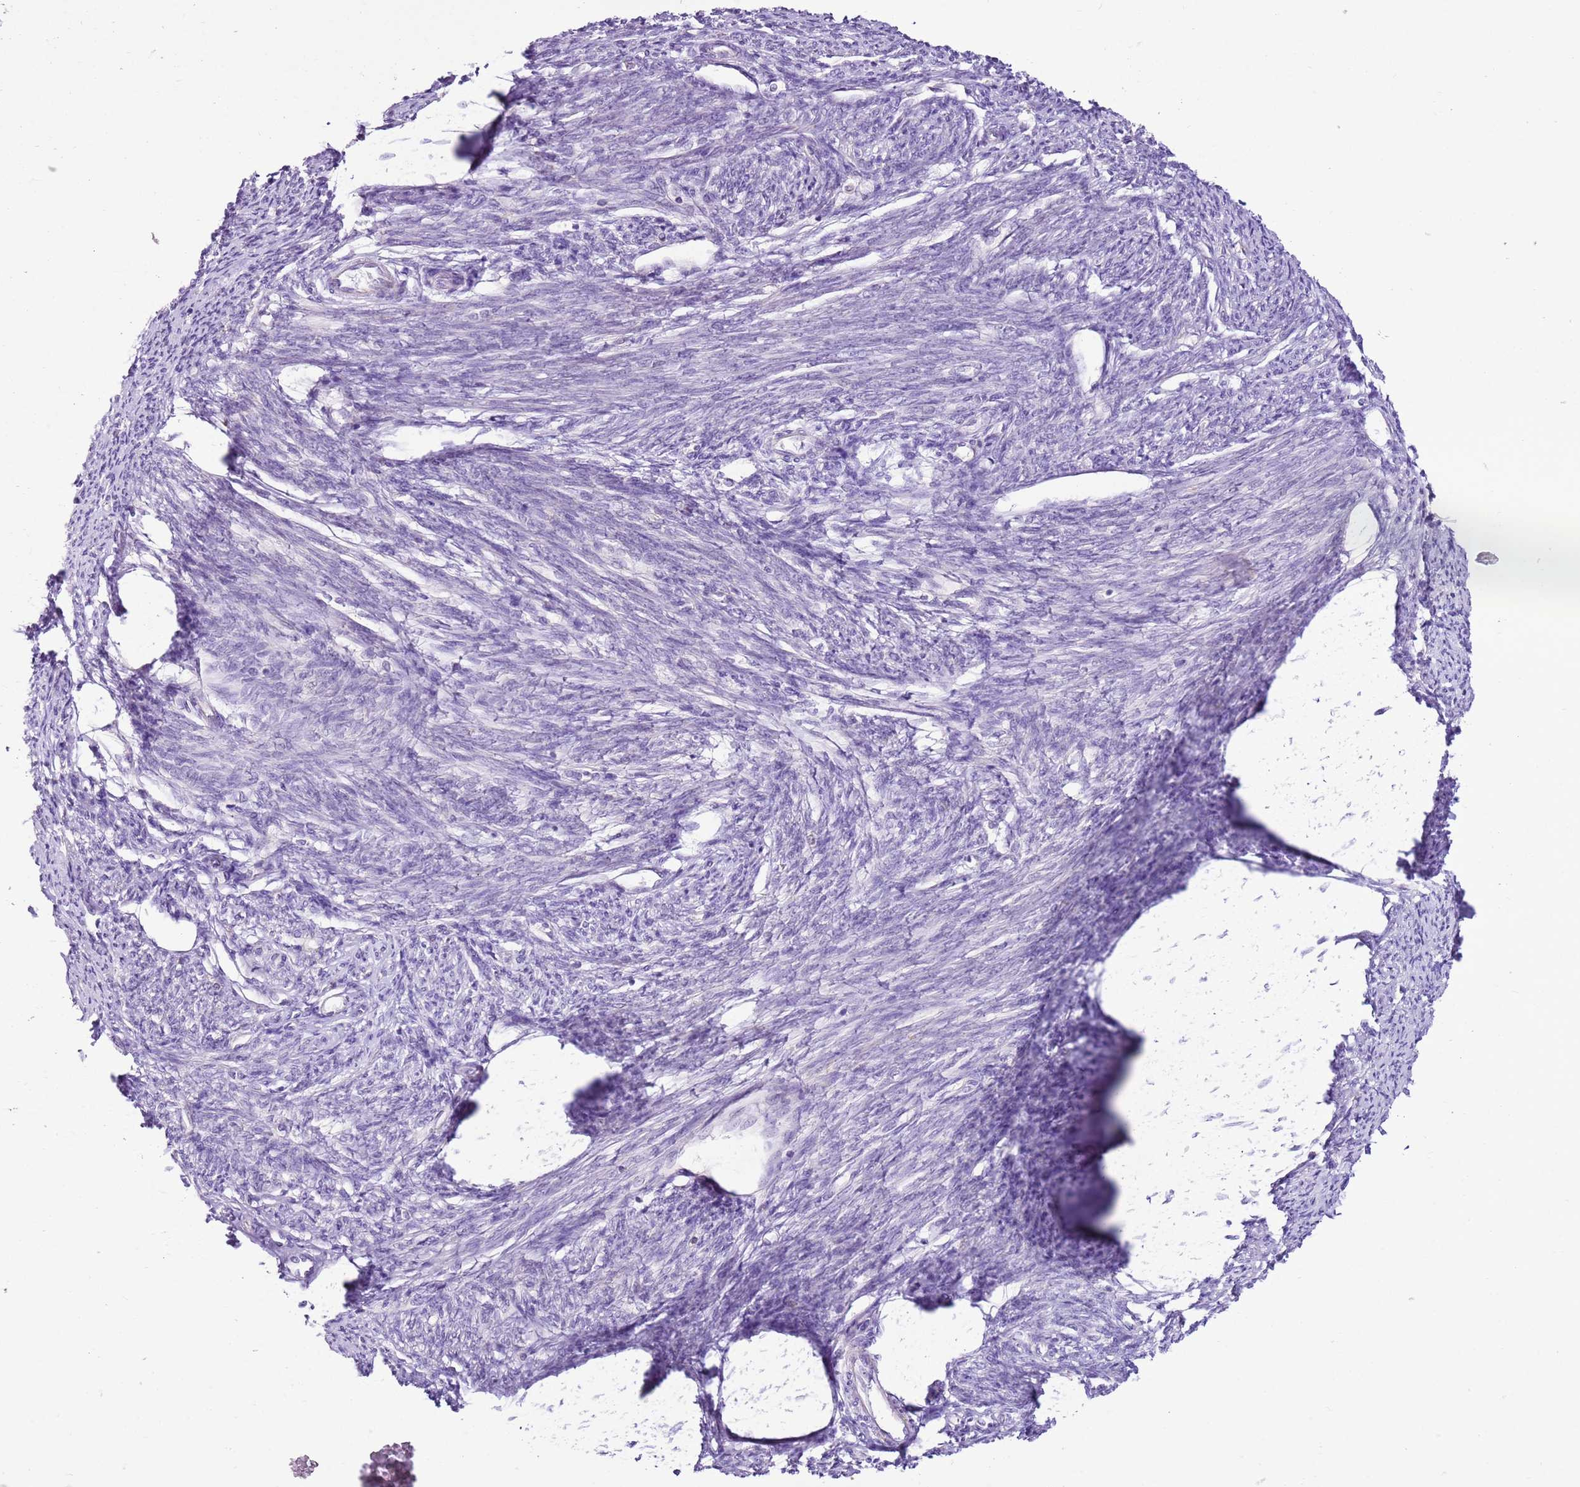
{"staining": {"intensity": "negative", "quantity": "none", "location": "none"}, "tissue": "smooth muscle", "cell_type": "Smooth muscle cells", "image_type": "normal", "snomed": [{"axis": "morphology", "description": "Normal tissue, NOS"}, {"axis": "topography", "description": "Smooth muscle"}, {"axis": "topography", "description": "Uterus"}], "caption": "Histopathology image shows no protein expression in smooth muscle cells of unremarkable smooth muscle. The staining is performed using DAB brown chromogen with nuclei counter-stained in using hematoxylin.", "gene": "MRPL36", "patient": {"sex": "female", "age": 59}}